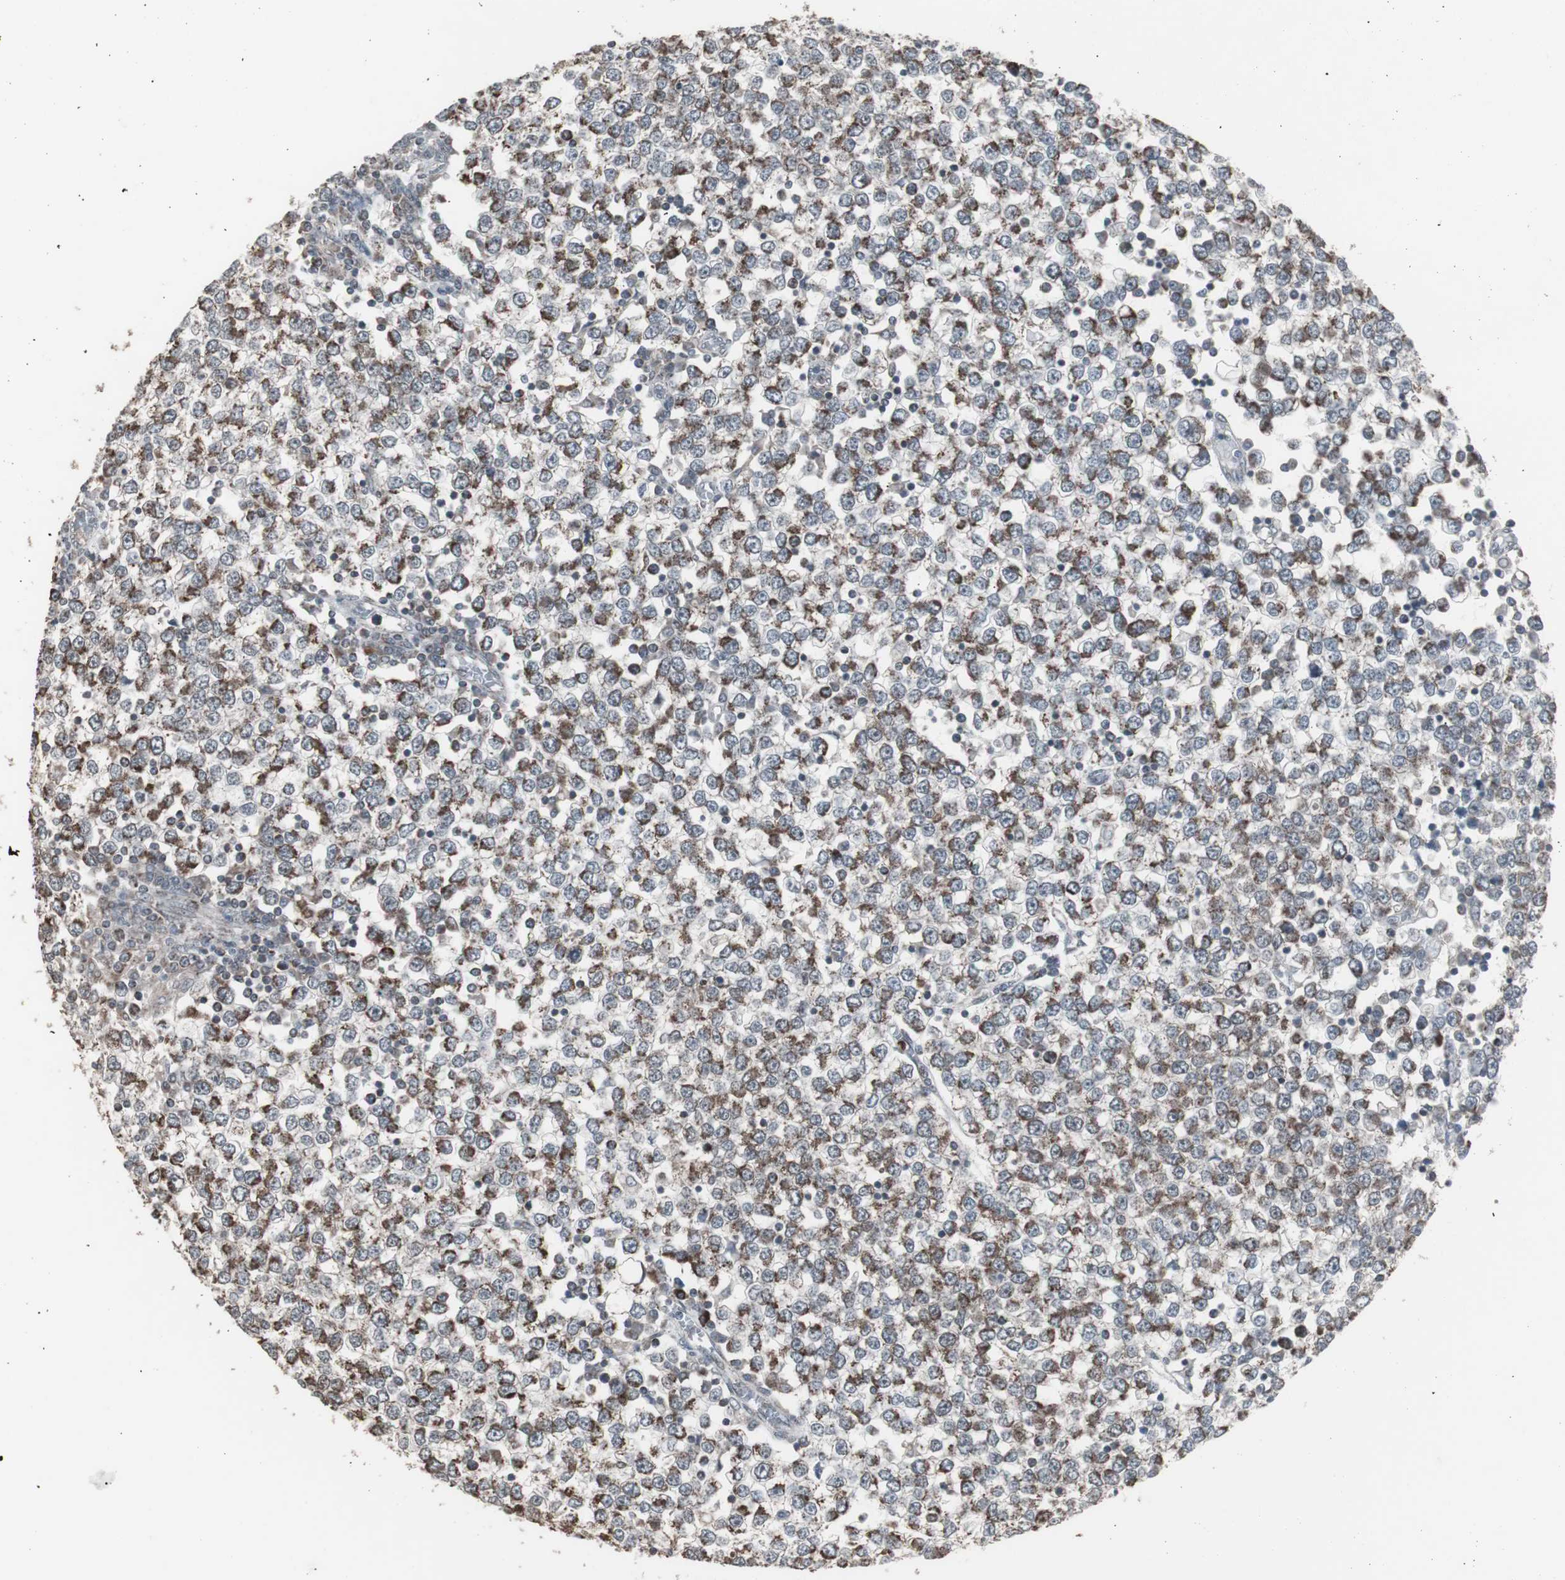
{"staining": {"intensity": "moderate", "quantity": "25%-75%", "location": "cytoplasmic/membranous"}, "tissue": "testis cancer", "cell_type": "Tumor cells", "image_type": "cancer", "snomed": [{"axis": "morphology", "description": "Seminoma, NOS"}, {"axis": "topography", "description": "Testis"}], "caption": "Protein expression analysis of human seminoma (testis) reveals moderate cytoplasmic/membranous expression in approximately 25%-75% of tumor cells. (DAB IHC, brown staining for protein, blue staining for nuclei).", "gene": "RXRA", "patient": {"sex": "male", "age": 65}}